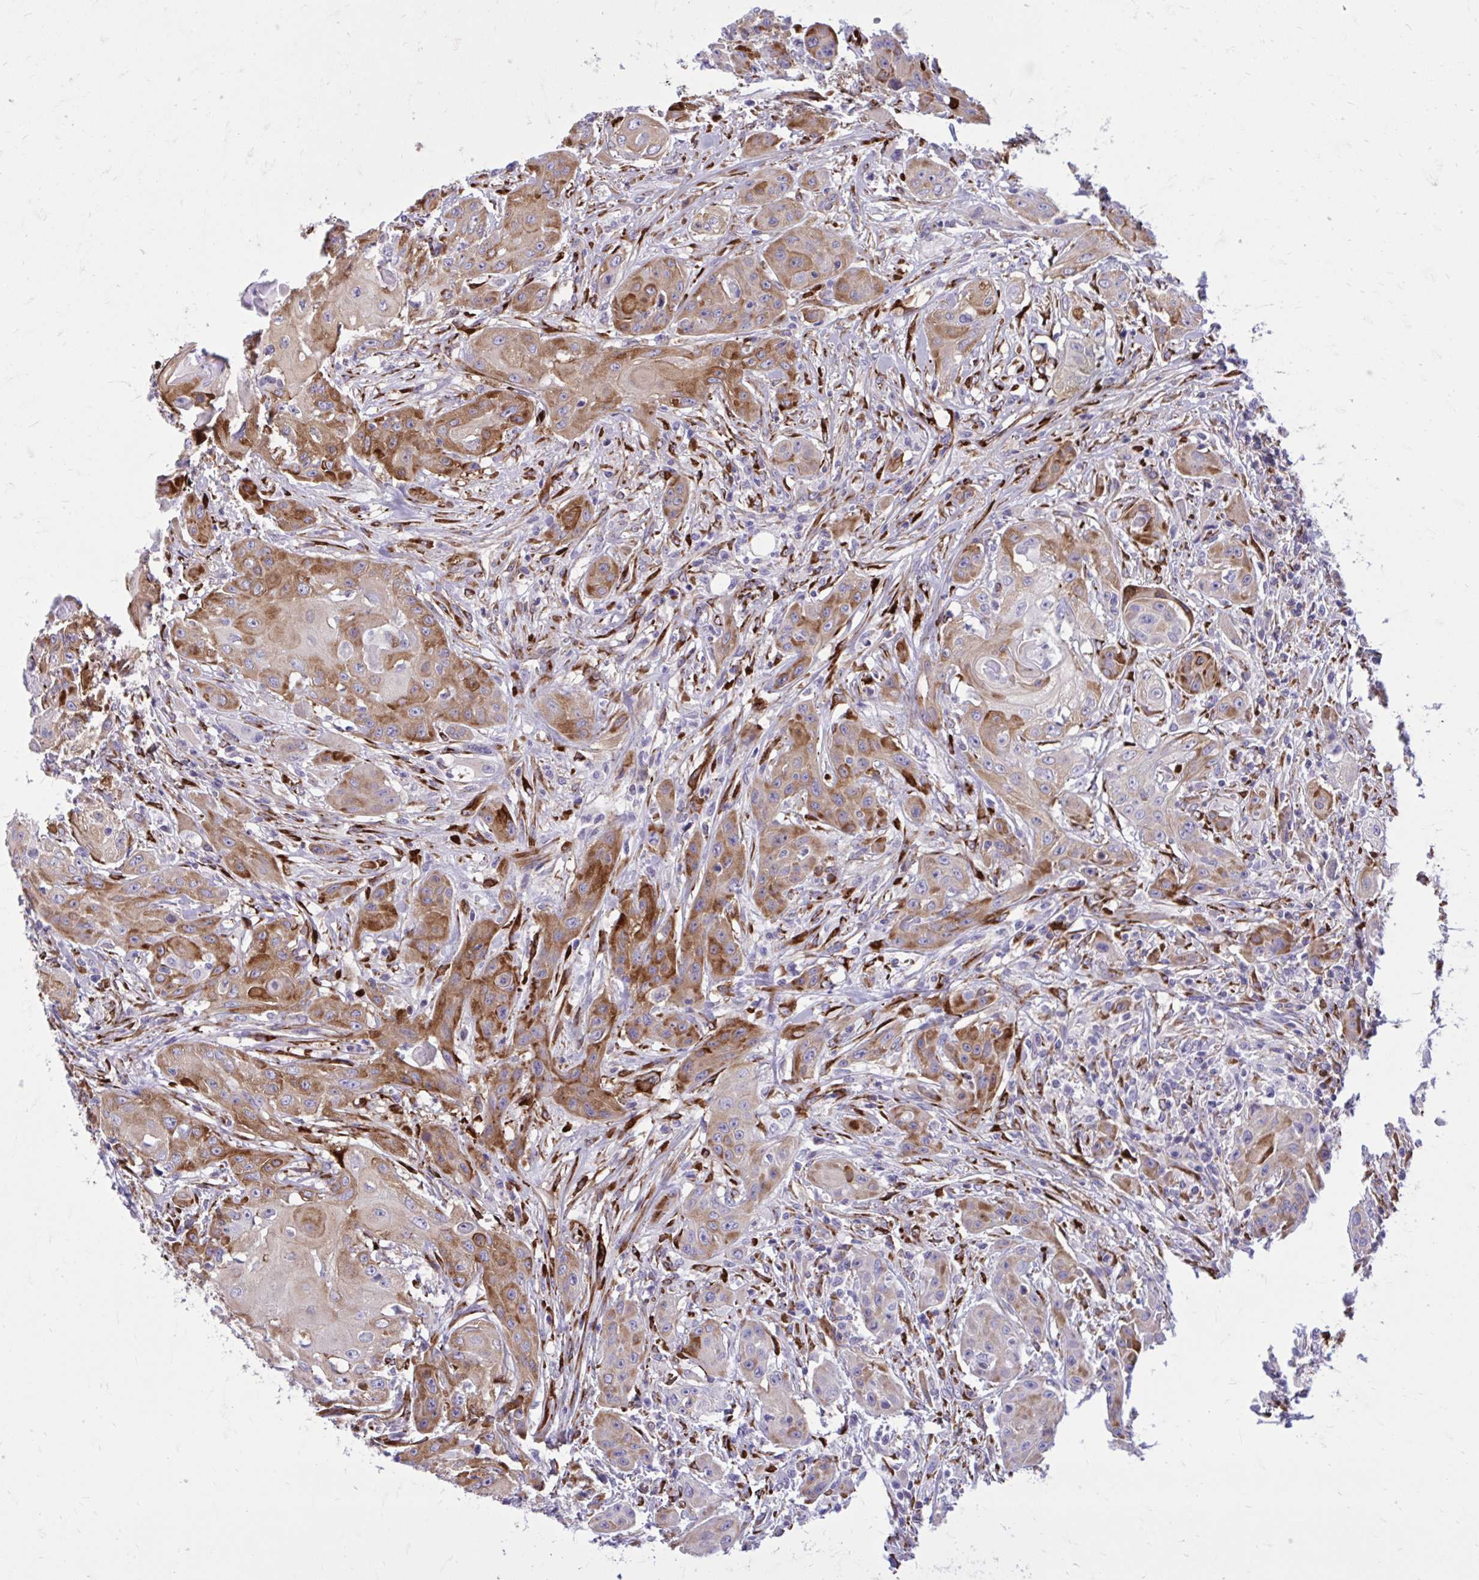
{"staining": {"intensity": "moderate", "quantity": ">75%", "location": "cytoplasmic/membranous"}, "tissue": "head and neck cancer", "cell_type": "Tumor cells", "image_type": "cancer", "snomed": [{"axis": "morphology", "description": "Squamous cell carcinoma, NOS"}, {"axis": "topography", "description": "Oral tissue"}, {"axis": "topography", "description": "Head-Neck"}, {"axis": "topography", "description": "Neck, NOS"}], "caption": "Immunohistochemical staining of squamous cell carcinoma (head and neck) shows moderate cytoplasmic/membranous protein expression in about >75% of tumor cells. (brown staining indicates protein expression, while blue staining denotes nuclei).", "gene": "BEND5", "patient": {"sex": "female", "age": 55}}